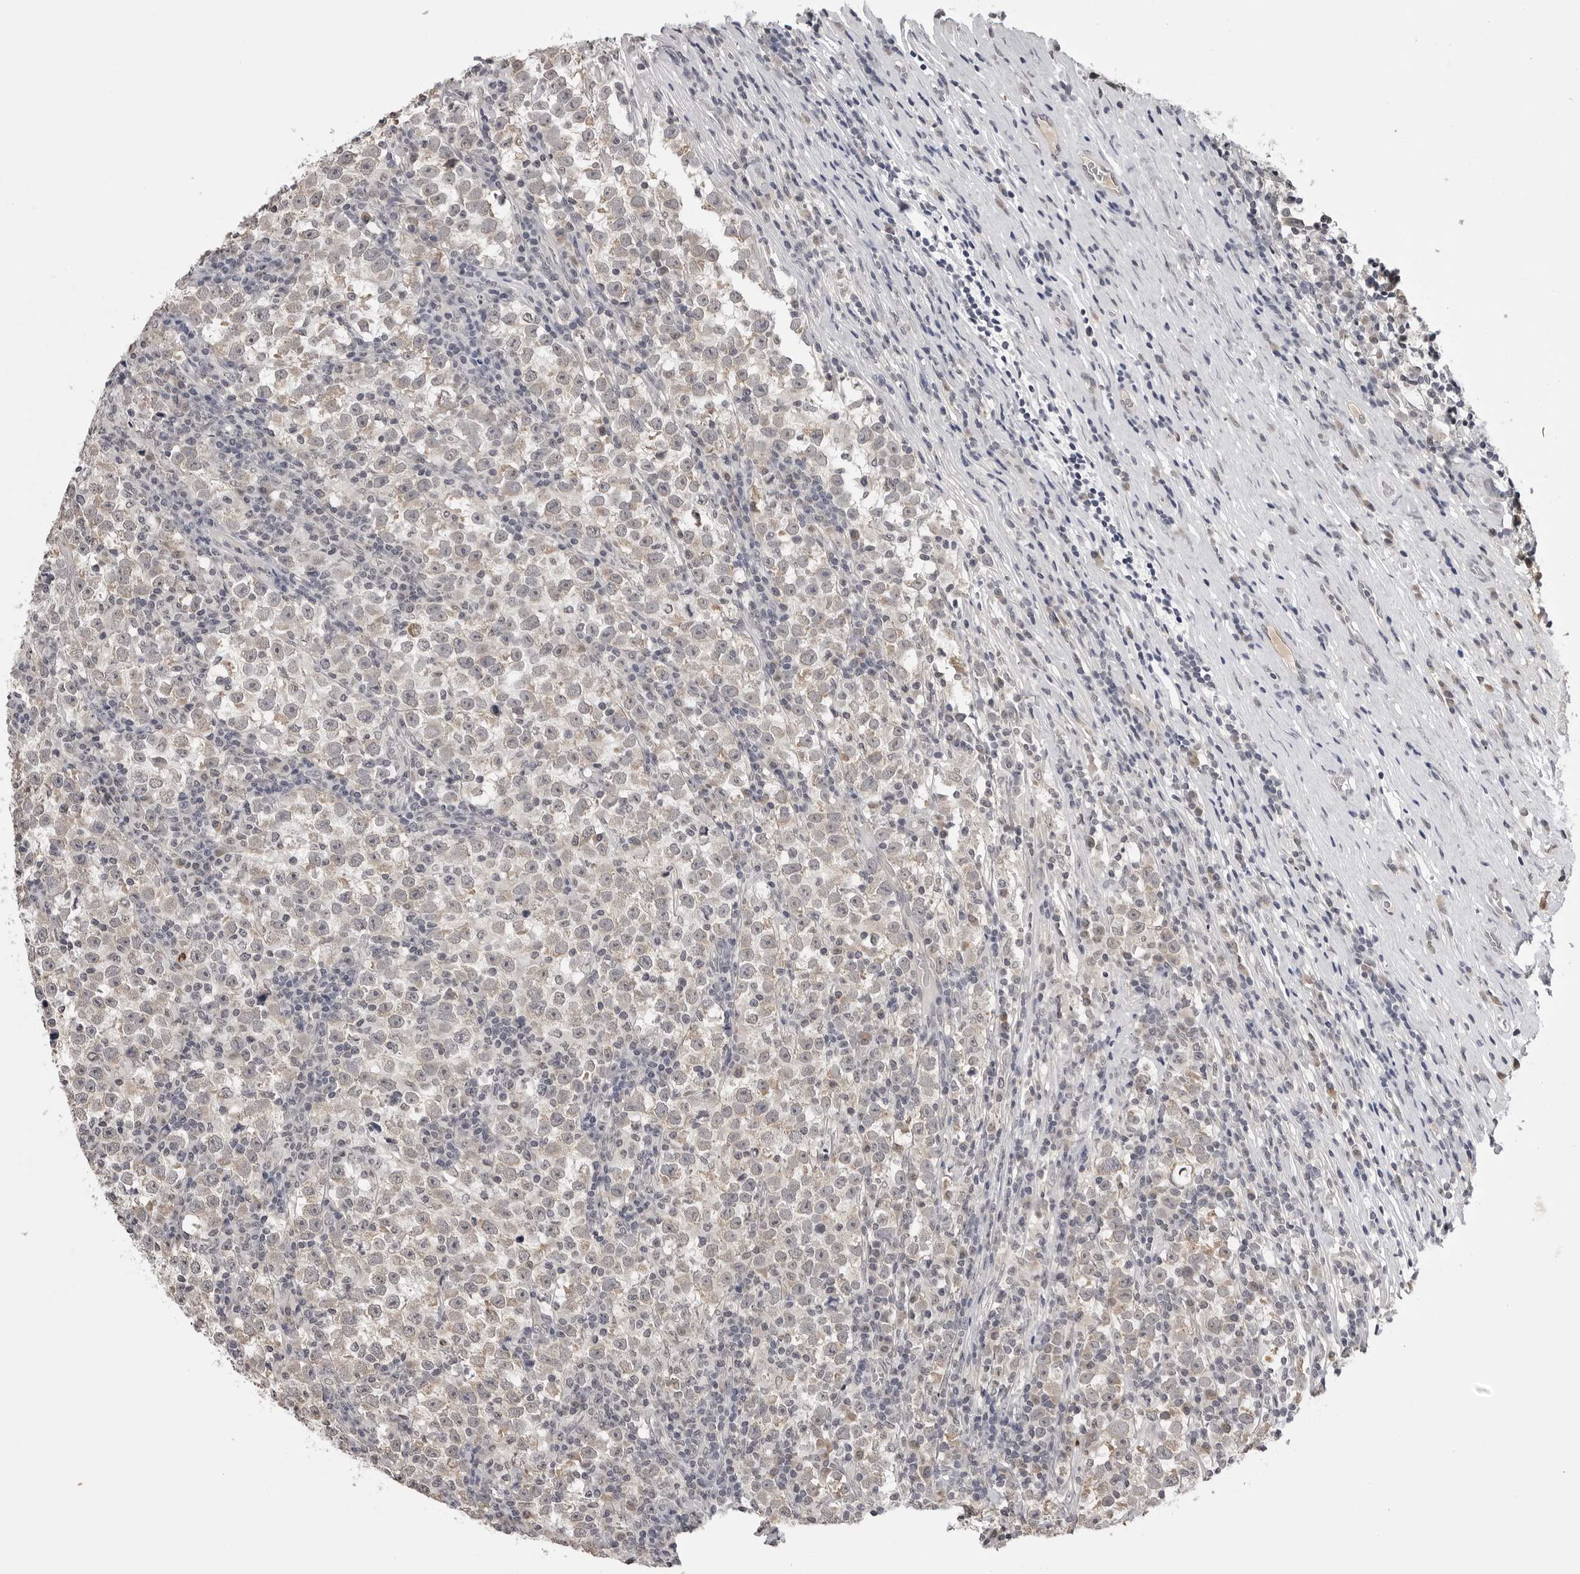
{"staining": {"intensity": "weak", "quantity": "<25%", "location": "cytoplasmic/membranous"}, "tissue": "testis cancer", "cell_type": "Tumor cells", "image_type": "cancer", "snomed": [{"axis": "morphology", "description": "Normal tissue, NOS"}, {"axis": "morphology", "description": "Seminoma, NOS"}, {"axis": "topography", "description": "Testis"}], "caption": "This is an immunohistochemistry image of human testis cancer (seminoma). There is no positivity in tumor cells.", "gene": "CDK20", "patient": {"sex": "male", "age": 43}}